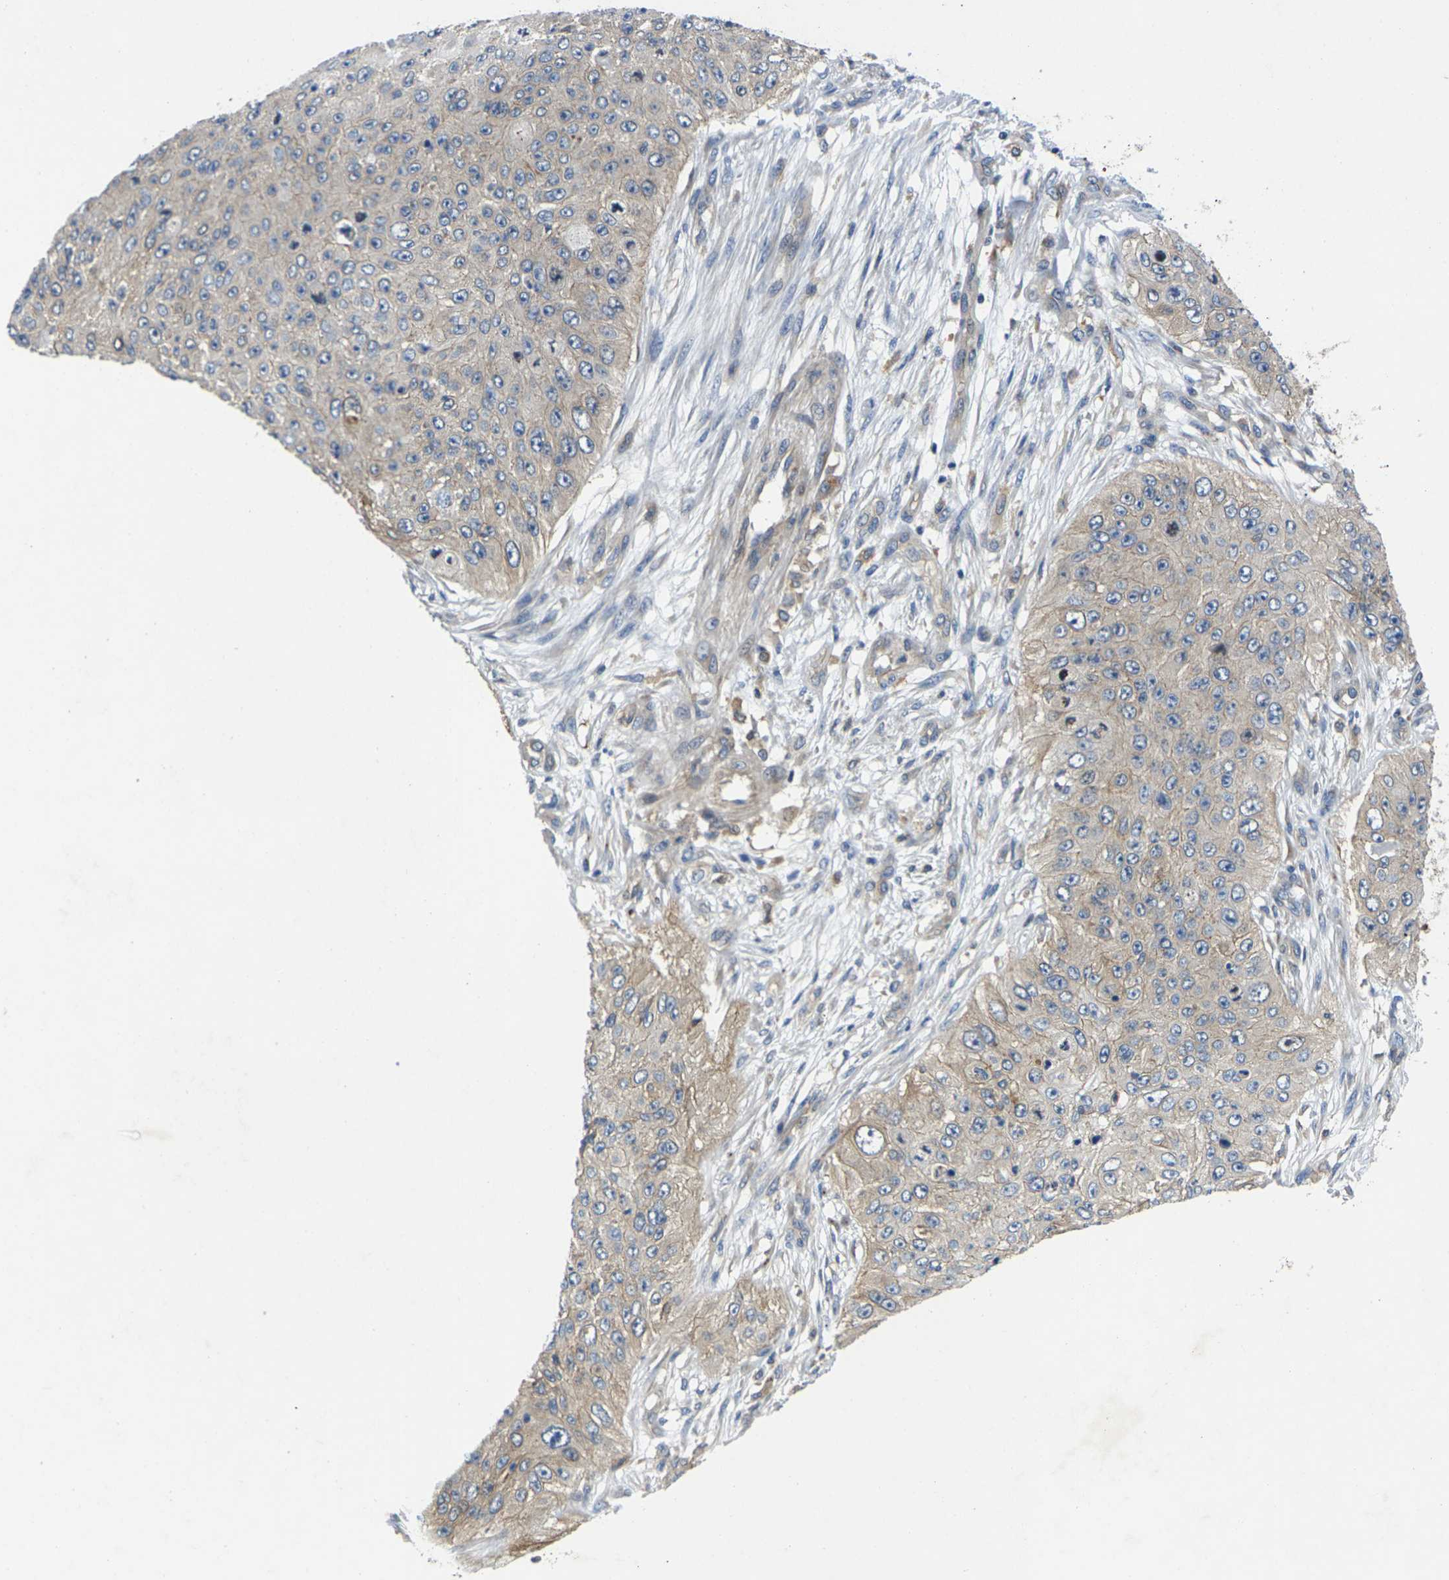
{"staining": {"intensity": "moderate", "quantity": "<25%", "location": "cytoplasmic/membranous"}, "tissue": "skin cancer", "cell_type": "Tumor cells", "image_type": "cancer", "snomed": [{"axis": "morphology", "description": "Squamous cell carcinoma, NOS"}, {"axis": "topography", "description": "Skin"}], "caption": "This micrograph exhibits immunohistochemistry (IHC) staining of skin squamous cell carcinoma, with low moderate cytoplasmic/membranous expression in approximately <25% of tumor cells.", "gene": "SCNN1A", "patient": {"sex": "female", "age": 80}}